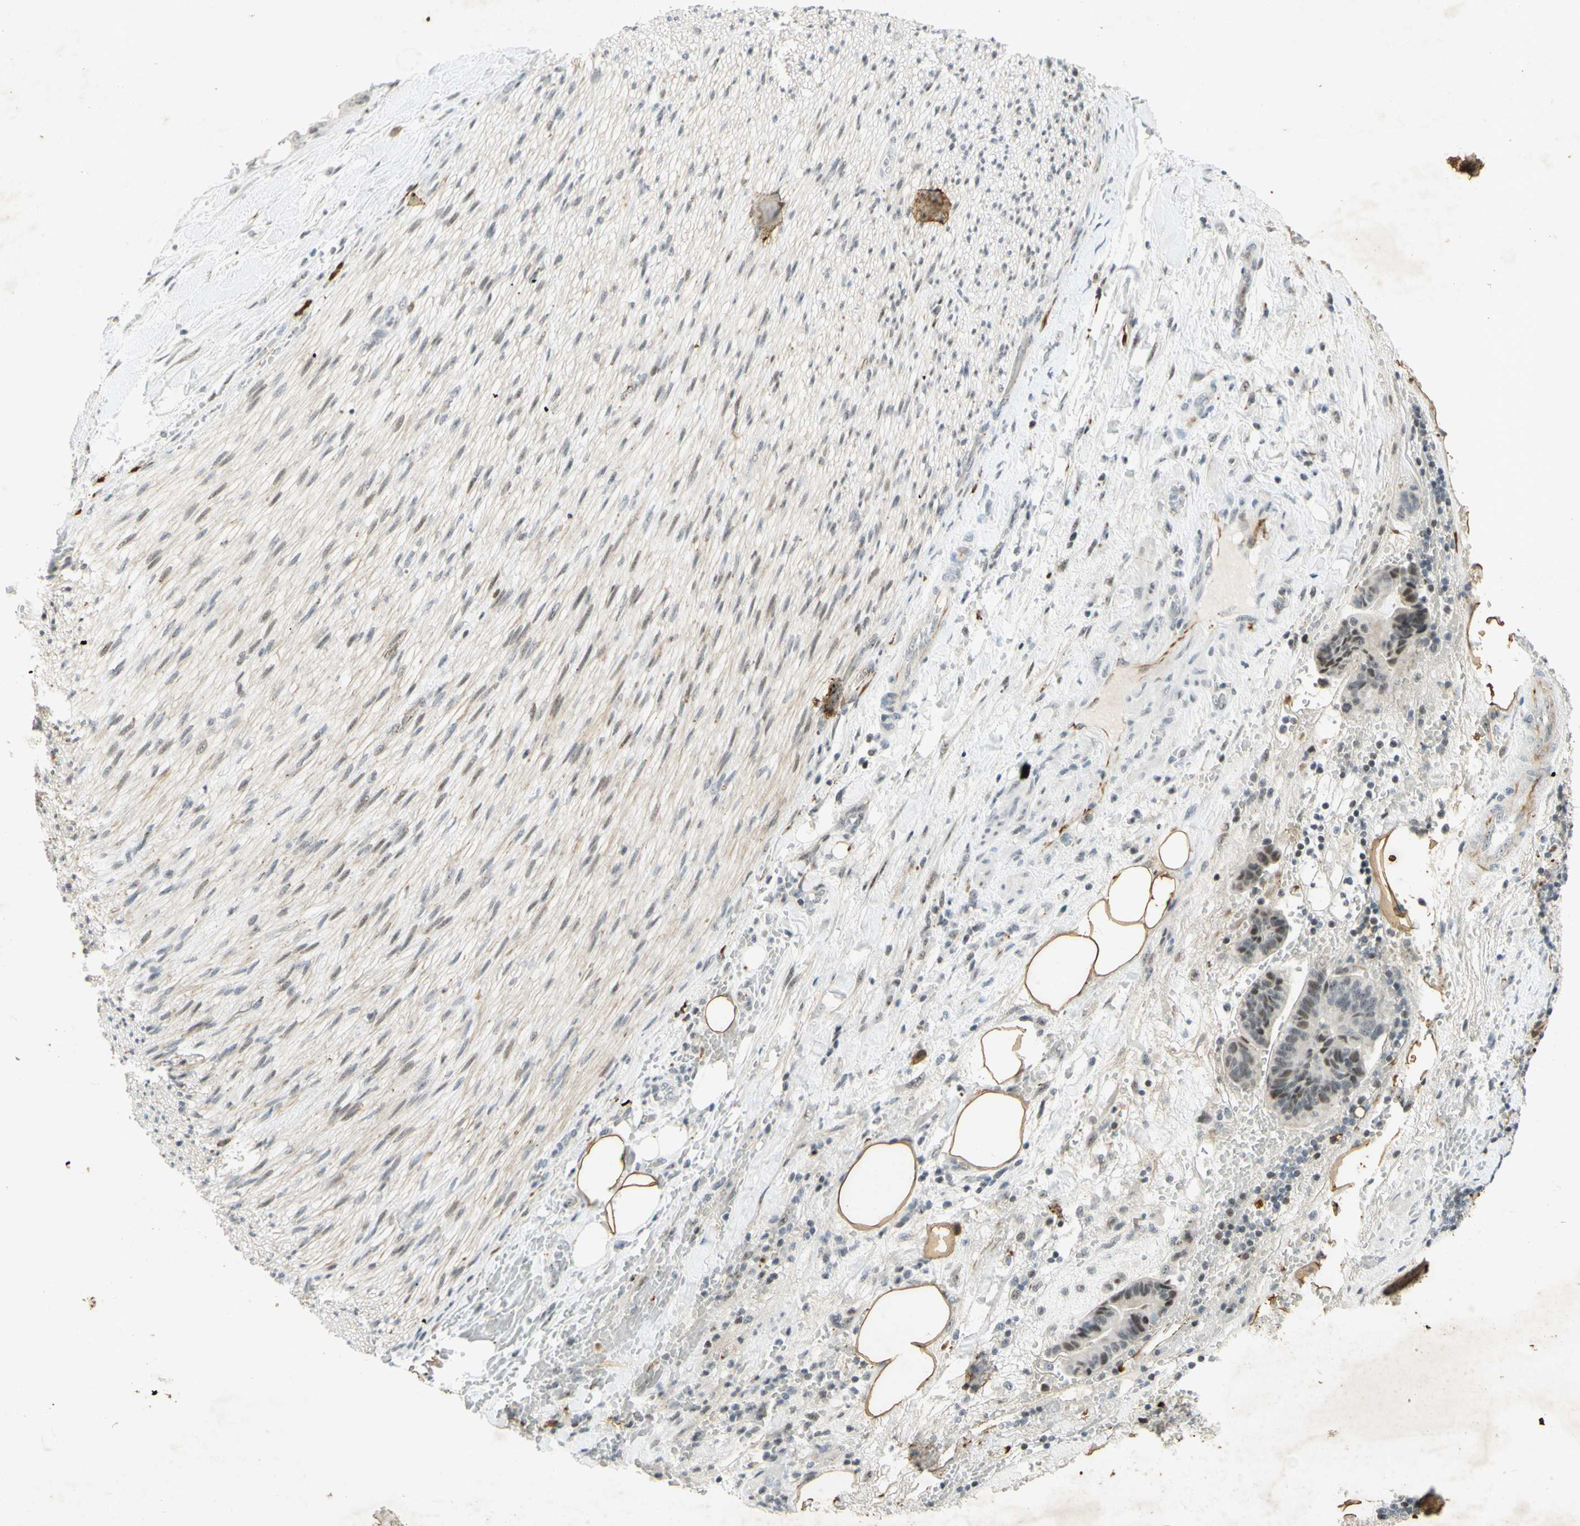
{"staining": {"intensity": "moderate", "quantity": ">75%", "location": "nuclear"}, "tissue": "liver cancer", "cell_type": "Tumor cells", "image_type": "cancer", "snomed": [{"axis": "morphology", "description": "Cholangiocarcinoma"}, {"axis": "topography", "description": "Liver"}], "caption": "This micrograph demonstrates immunohistochemistry (IHC) staining of liver cancer, with medium moderate nuclear expression in approximately >75% of tumor cells.", "gene": "IRF1", "patient": {"sex": "female", "age": 61}}